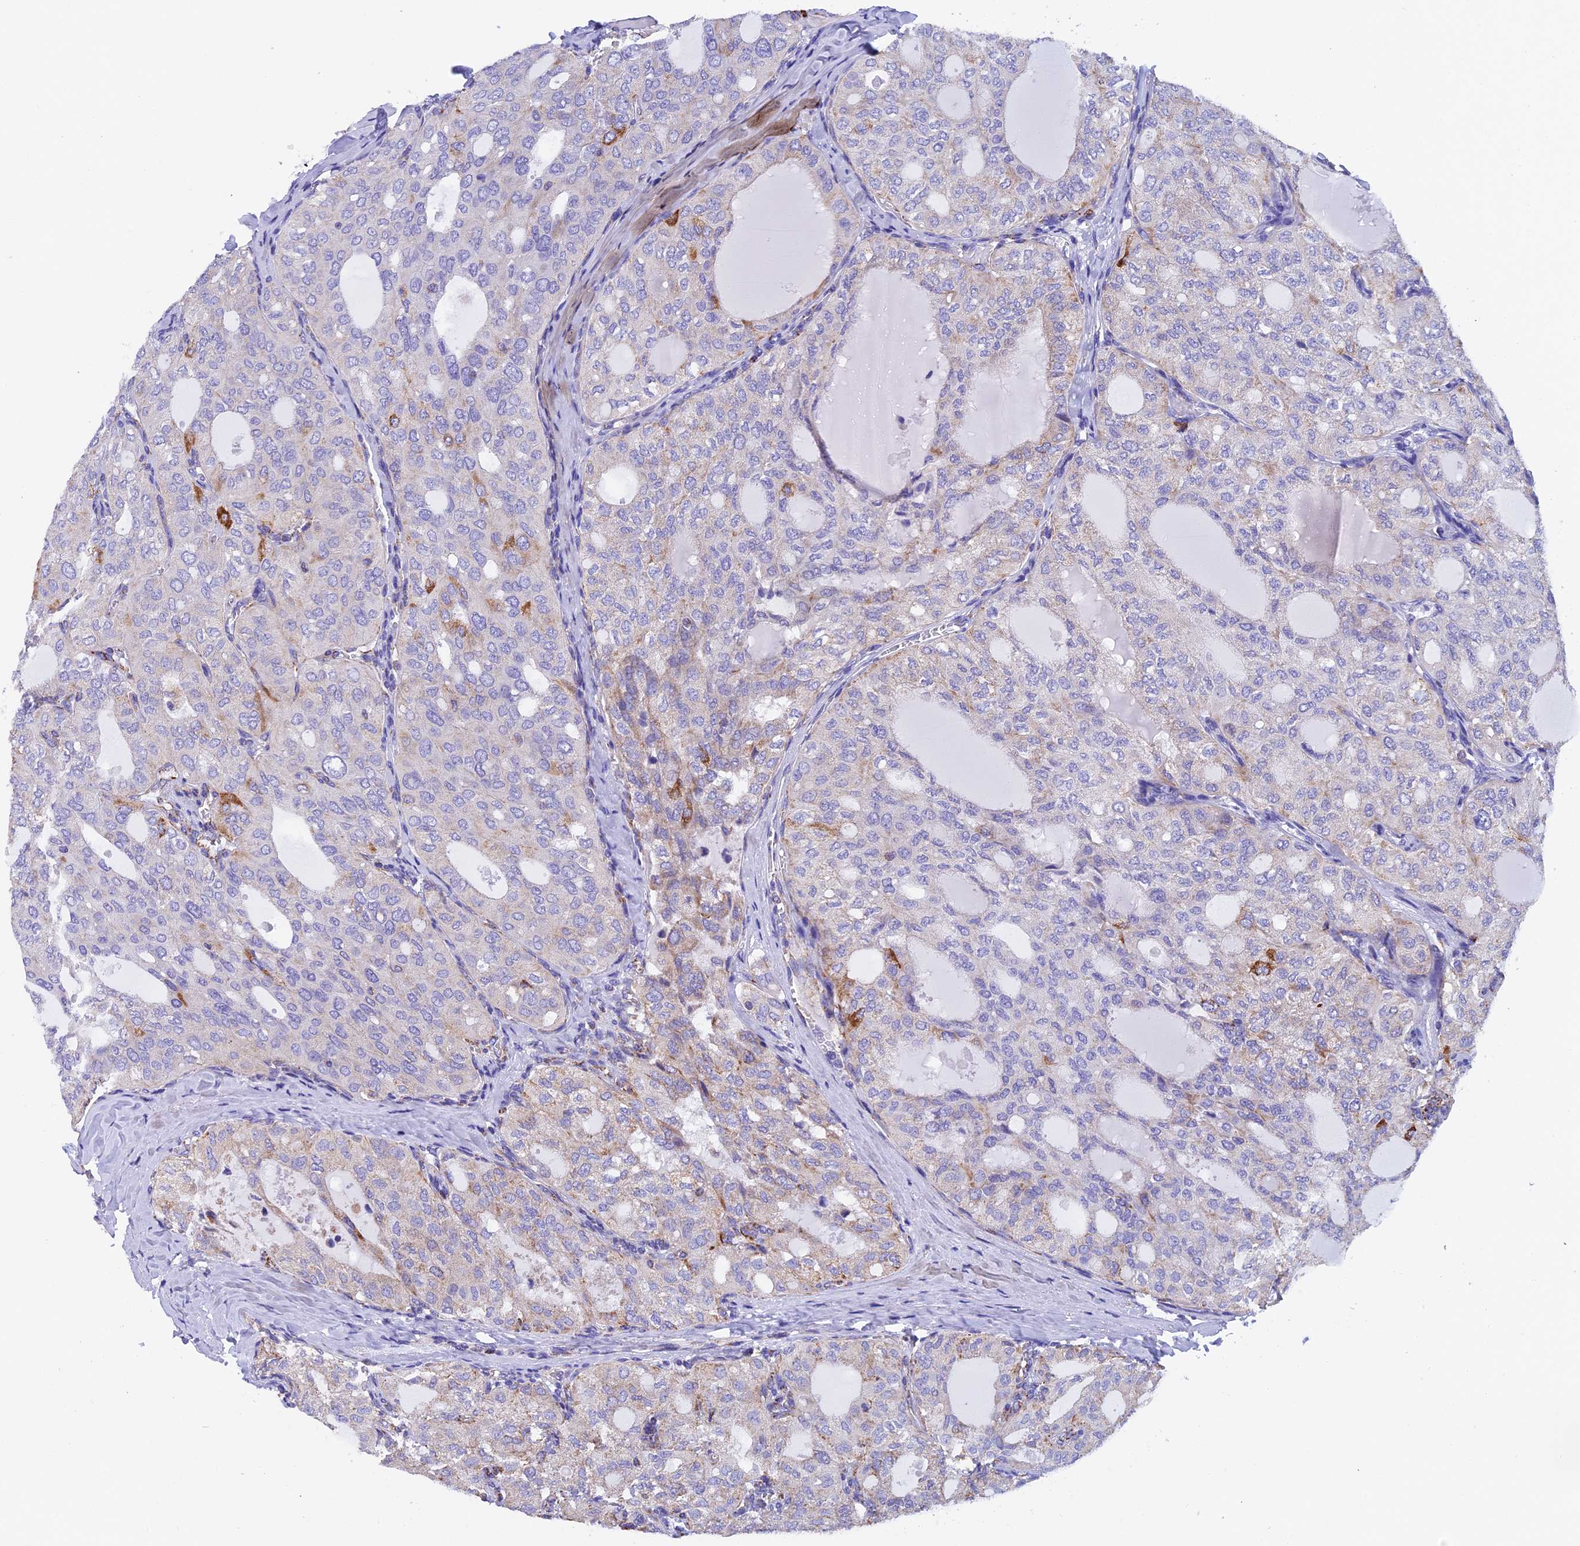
{"staining": {"intensity": "strong", "quantity": "<25%", "location": "cytoplasmic/membranous"}, "tissue": "thyroid cancer", "cell_type": "Tumor cells", "image_type": "cancer", "snomed": [{"axis": "morphology", "description": "Follicular adenoma carcinoma, NOS"}, {"axis": "topography", "description": "Thyroid gland"}], "caption": "The histopathology image demonstrates staining of thyroid cancer, revealing strong cytoplasmic/membranous protein positivity (brown color) within tumor cells.", "gene": "SLC8B1", "patient": {"sex": "male", "age": 75}}